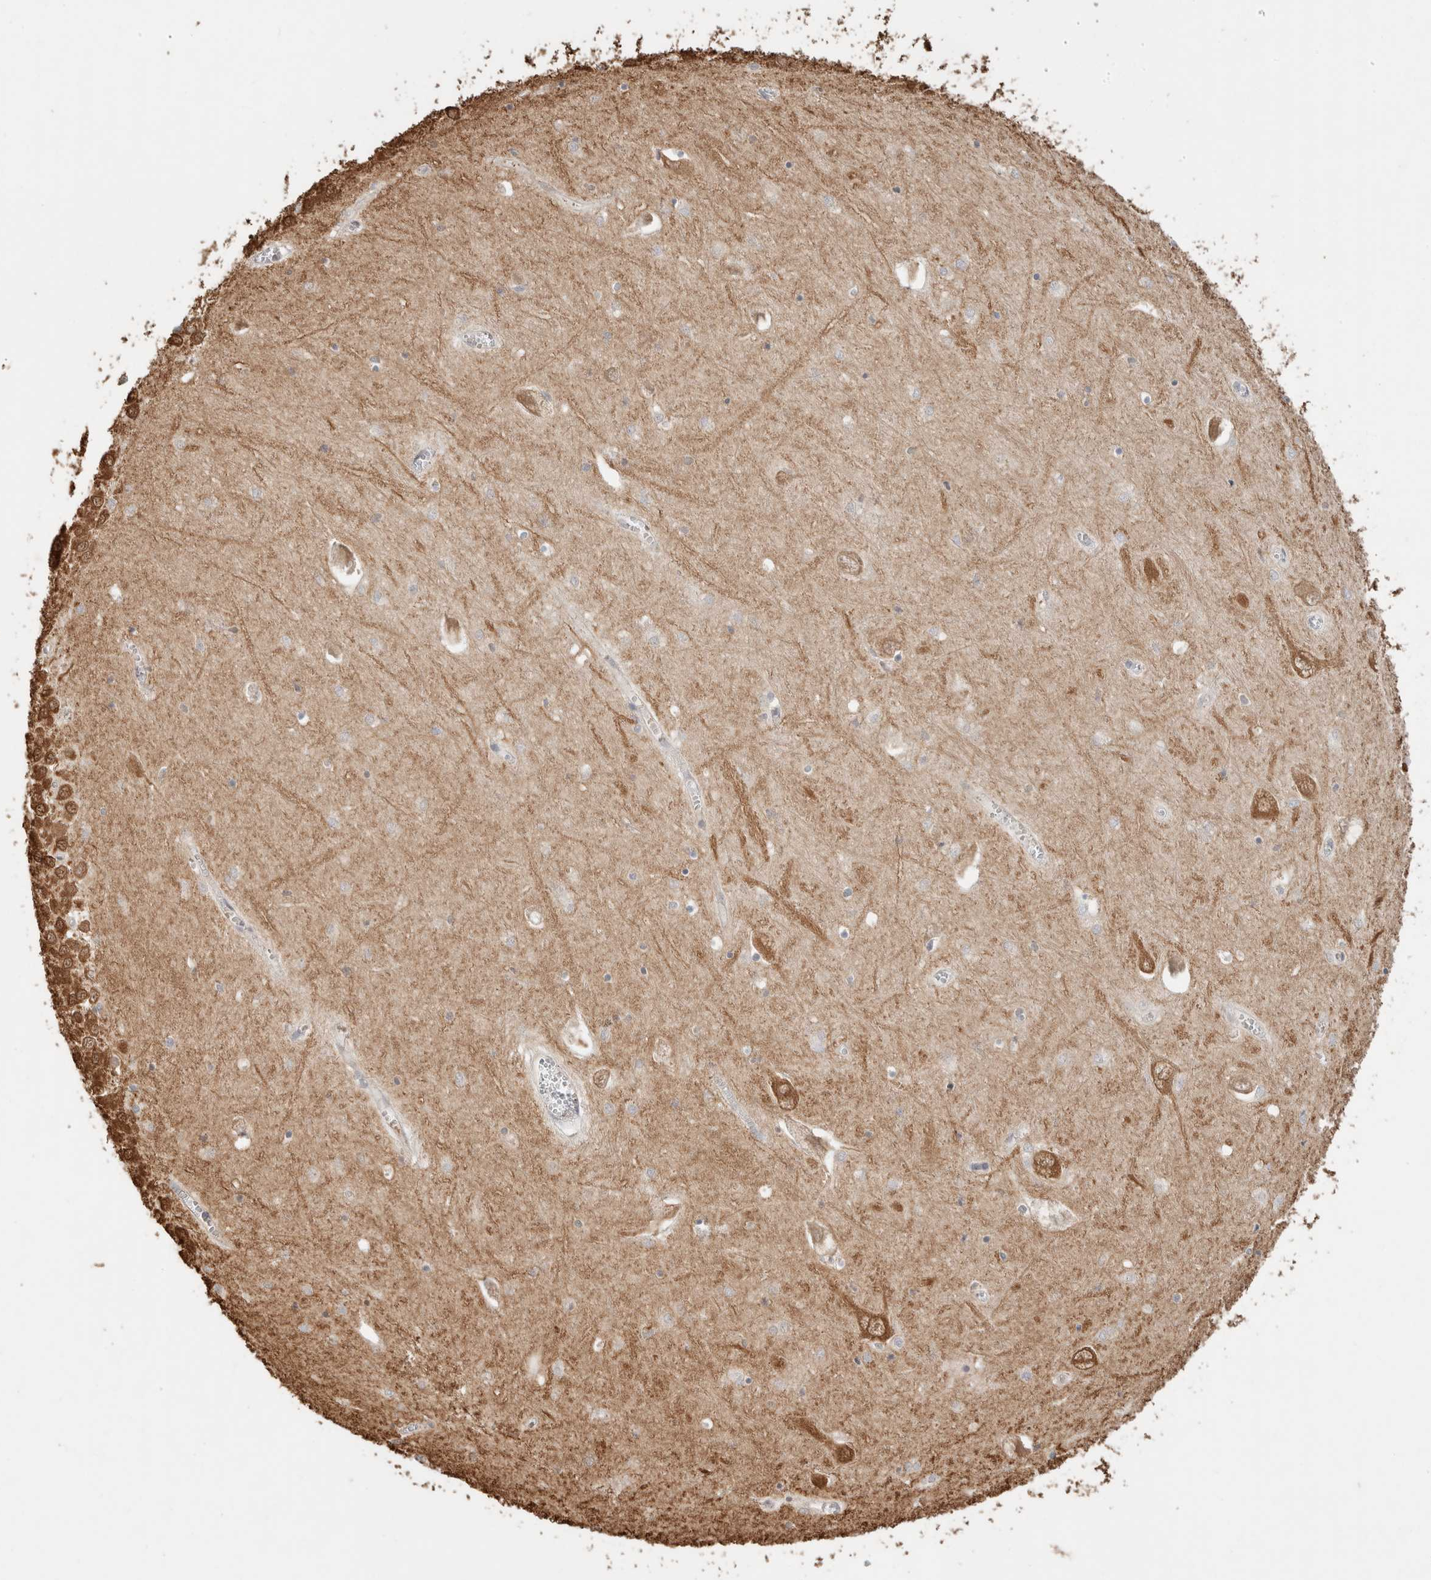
{"staining": {"intensity": "moderate", "quantity": "<25%", "location": "cytoplasmic/membranous"}, "tissue": "hippocampus", "cell_type": "Glial cells", "image_type": "normal", "snomed": [{"axis": "morphology", "description": "Normal tissue, NOS"}, {"axis": "topography", "description": "Hippocampus"}], "caption": "Protein expression analysis of benign hippocampus exhibits moderate cytoplasmic/membranous expression in about <25% of glial cells. (DAB (3,3'-diaminobenzidine) IHC with brightfield microscopy, high magnification).", "gene": "YWHAH", "patient": {"sex": "male", "age": 70}}